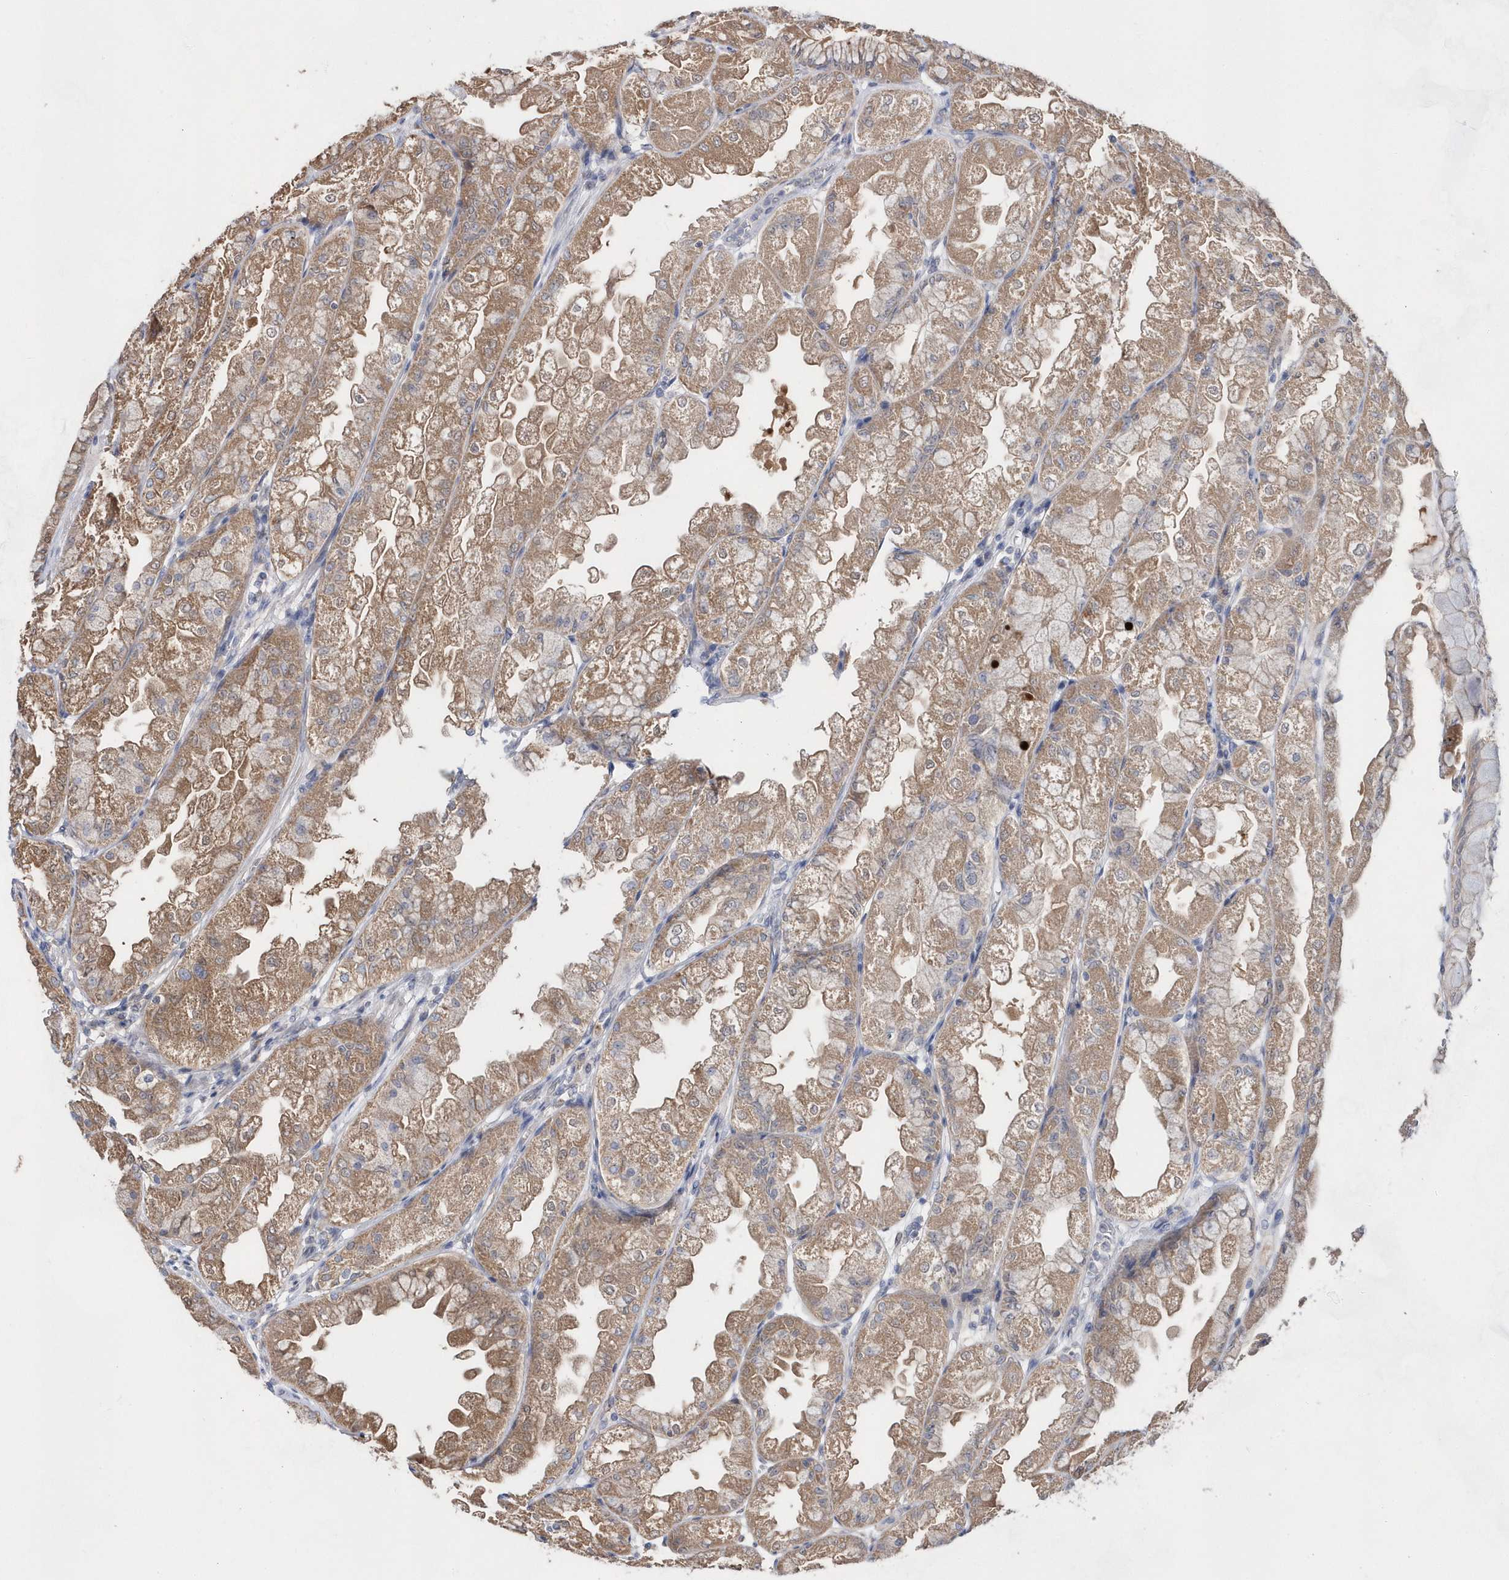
{"staining": {"intensity": "moderate", "quantity": "25%-75%", "location": "cytoplasmic/membranous"}, "tissue": "stomach", "cell_type": "Glandular cells", "image_type": "normal", "snomed": [{"axis": "morphology", "description": "Normal tissue, NOS"}, {"axis": "topography", "description": "Stomach, upper"}], "caption": "High-power microscopy captured an immunohistochemistry (IHC) photomicrograph of normal stomach, revealing moderate cytoplasmic/membranous positivity in approximately 25%-75% of glandular cells.", "gene": "BDH2", "patient": {"sex": "male", "age": 47}}